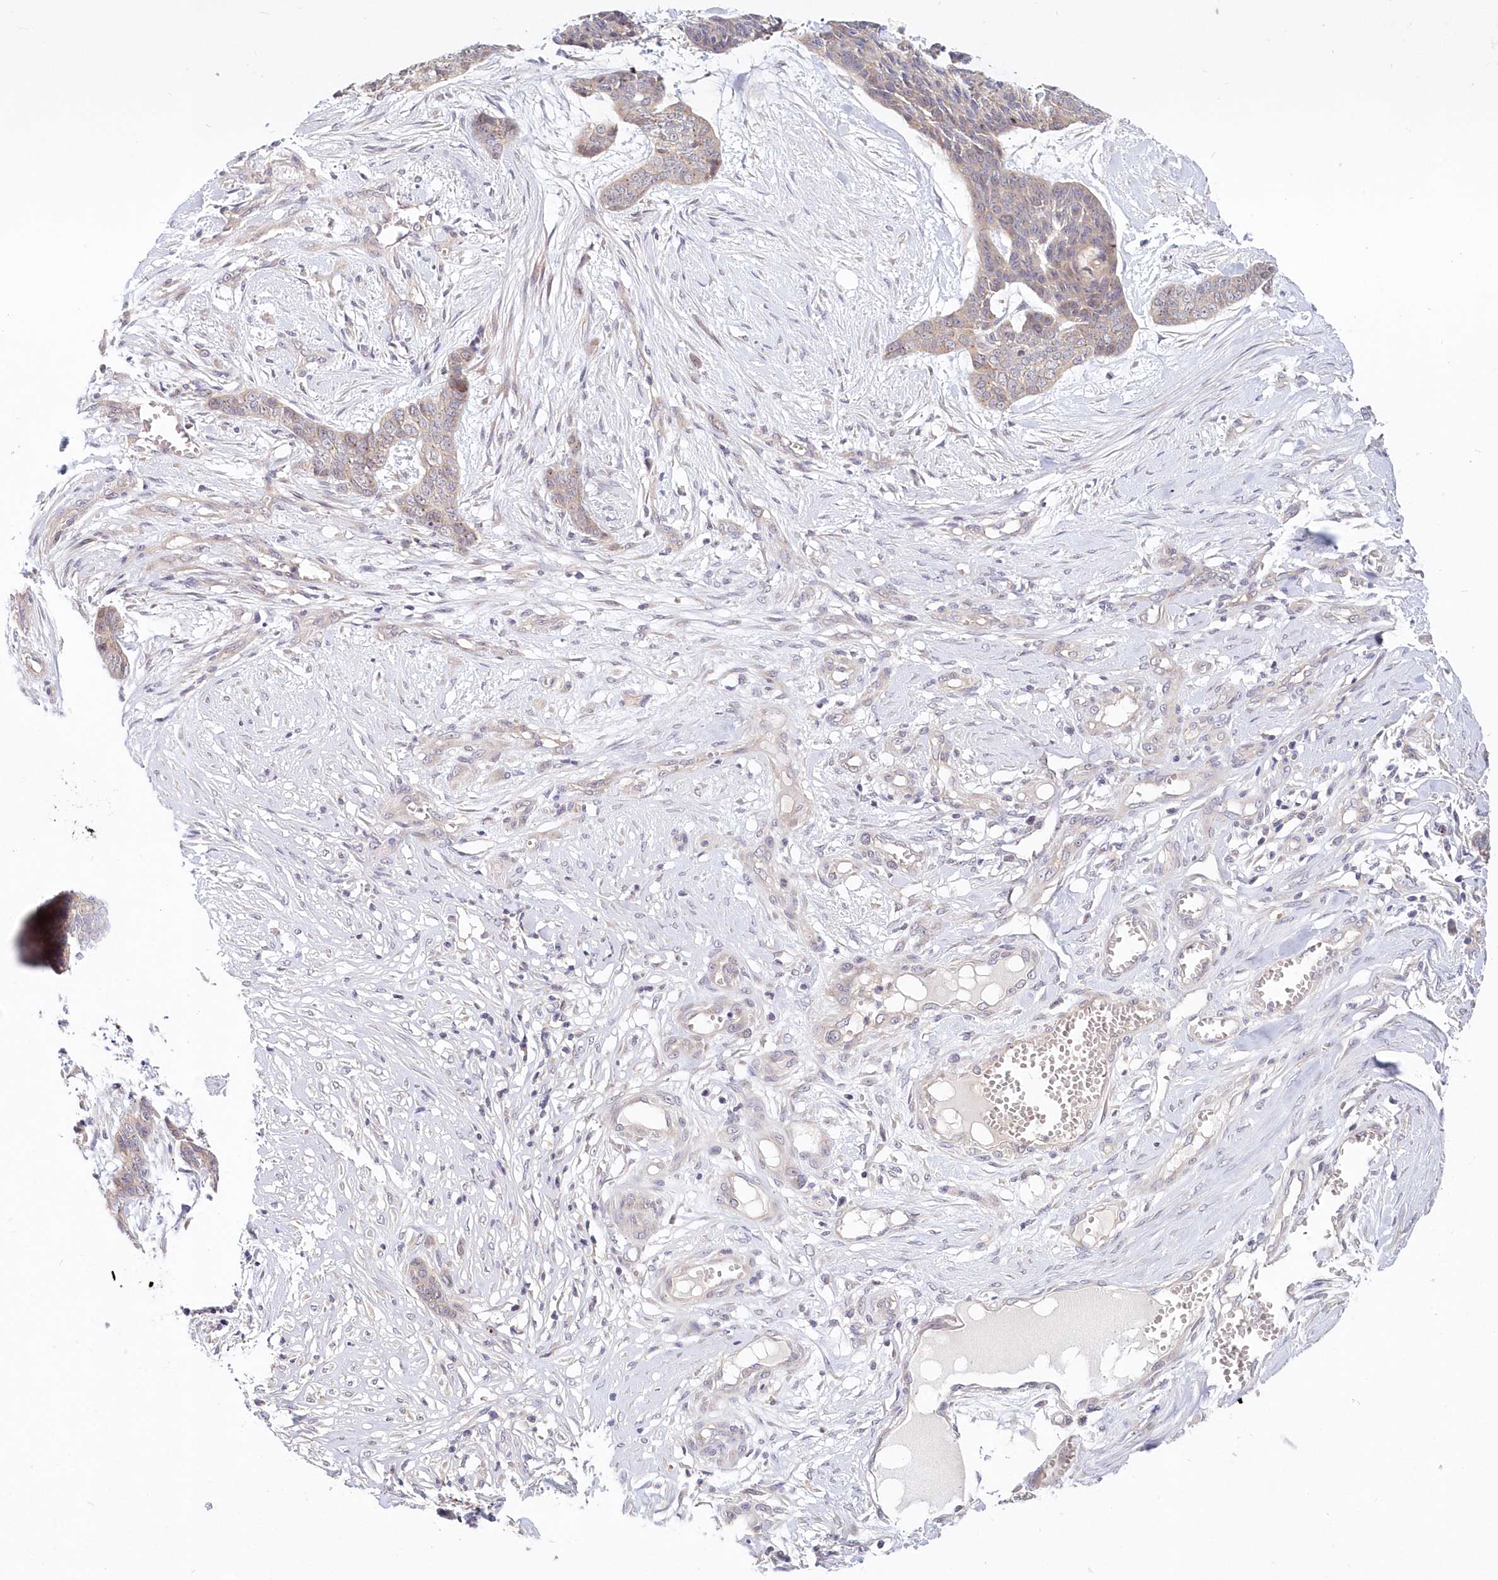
{"staining": {"intensity": "weak", "quantity": "<25%", "location": "cytoplasmic/membranous"}, "tissue": "skin cancer", "cell_type": "Tumor cells", "image_type": "cancer", "snomed": [{"axis": "morphology", "description": "Basal cell carcinoma"}, {"axis": "topography", "description": "Skin"}], "caption": "DAB (3,3'-diaminobenzidine) immunohistochemical staining of basal cell carcinoma (skin) shows no significant positivity in tumor cells.", "gene": "KATNA1", "patient": {"sex": "female", "age": 64}}